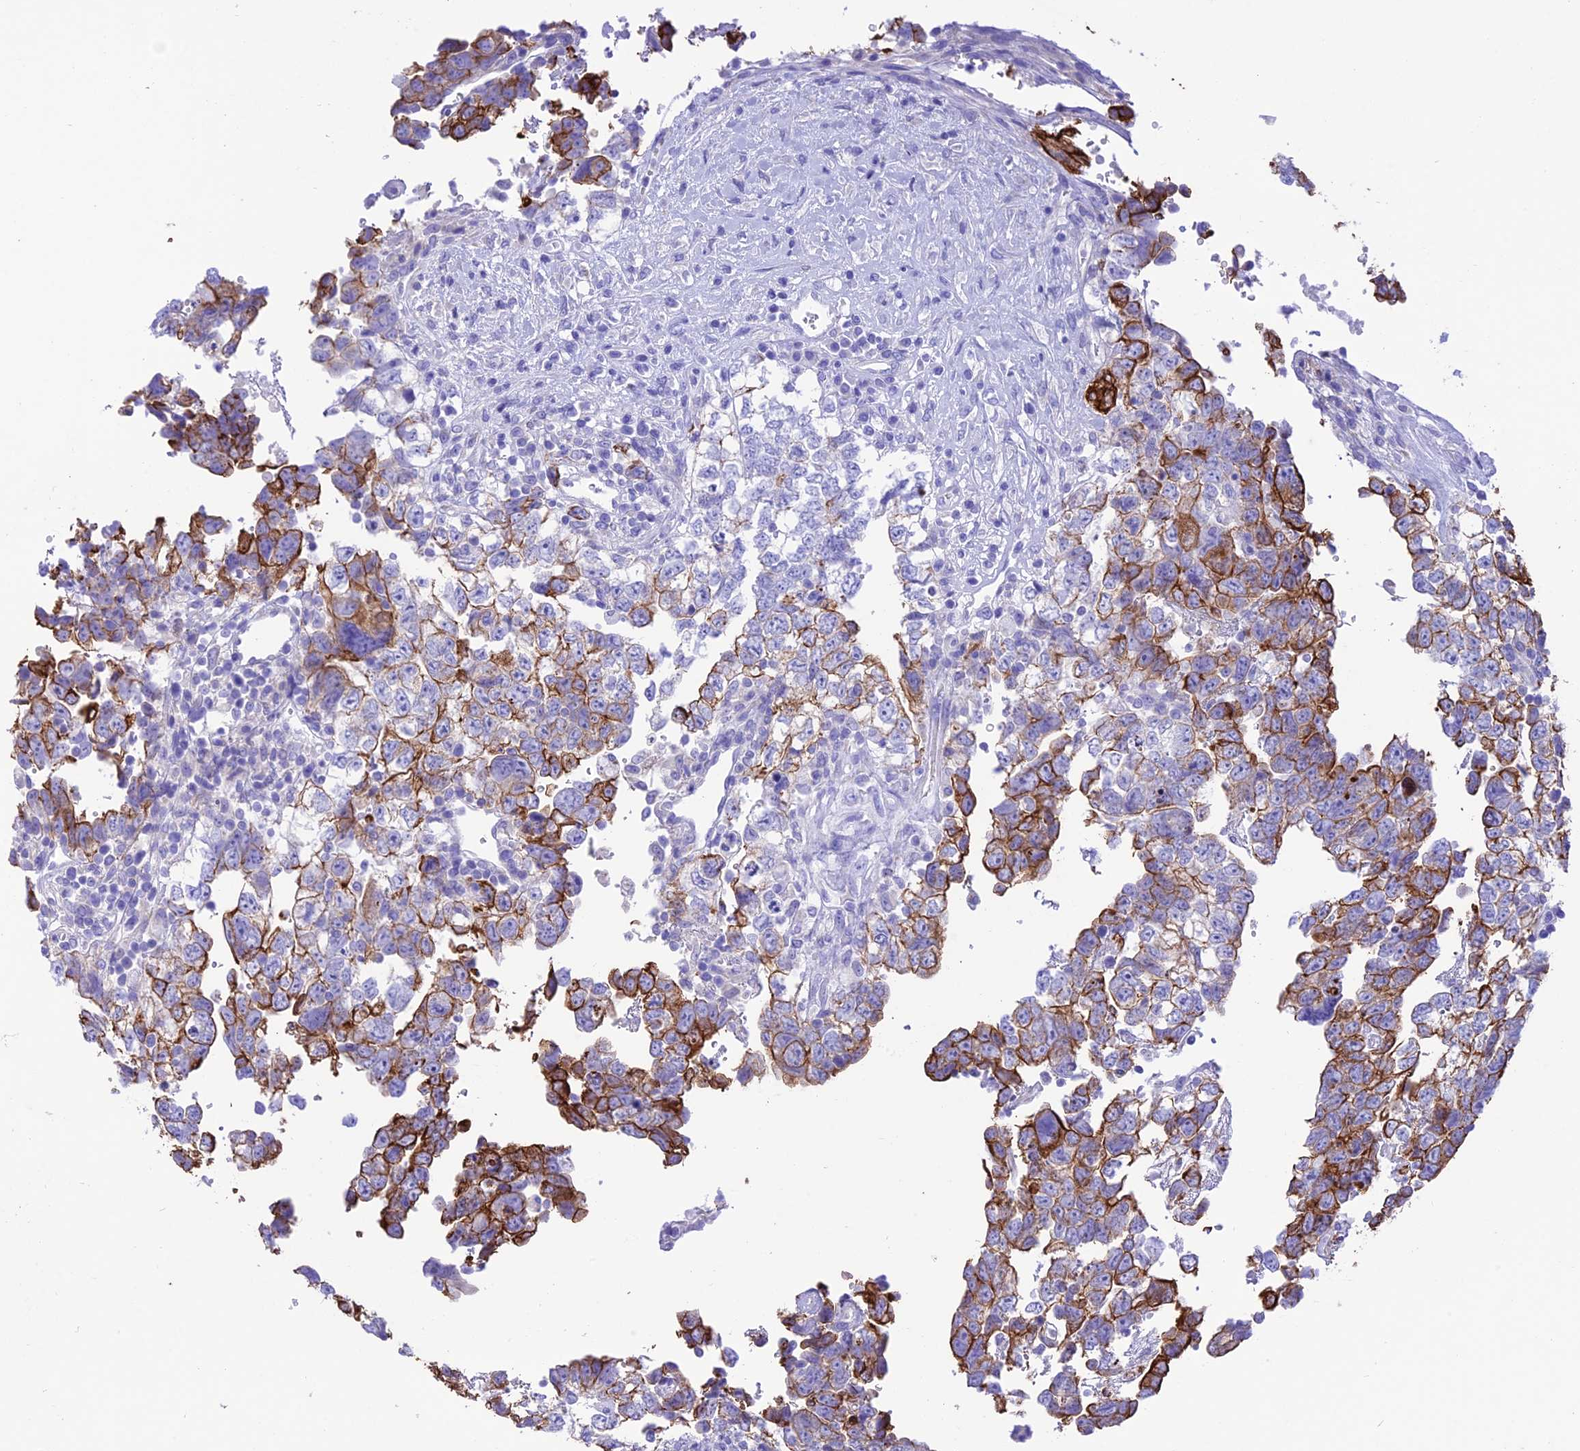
{"staining": {"intensity": "moderate", "quantity": ">75%", "location": "cytoplasmic/membranous"}, "tissue": "testis cancer", "cell_type": "Tumor cells", "image_type": "cancer", "snomed": [{"axis": "morphology", "description": "Carcinoma, Embryonal, NOS"}, {"axis": "topography", "description": "Testis"}], "caption": "An immunohistochemistry photomicrograph of neoplastic tissue is shown. Protein staining in brown highlights moderate cytoplasmic/membranous positivity in testis cancer within tumor cells.", "gene": "VPS52", "patient": {"sex": "male", "age": 37}}